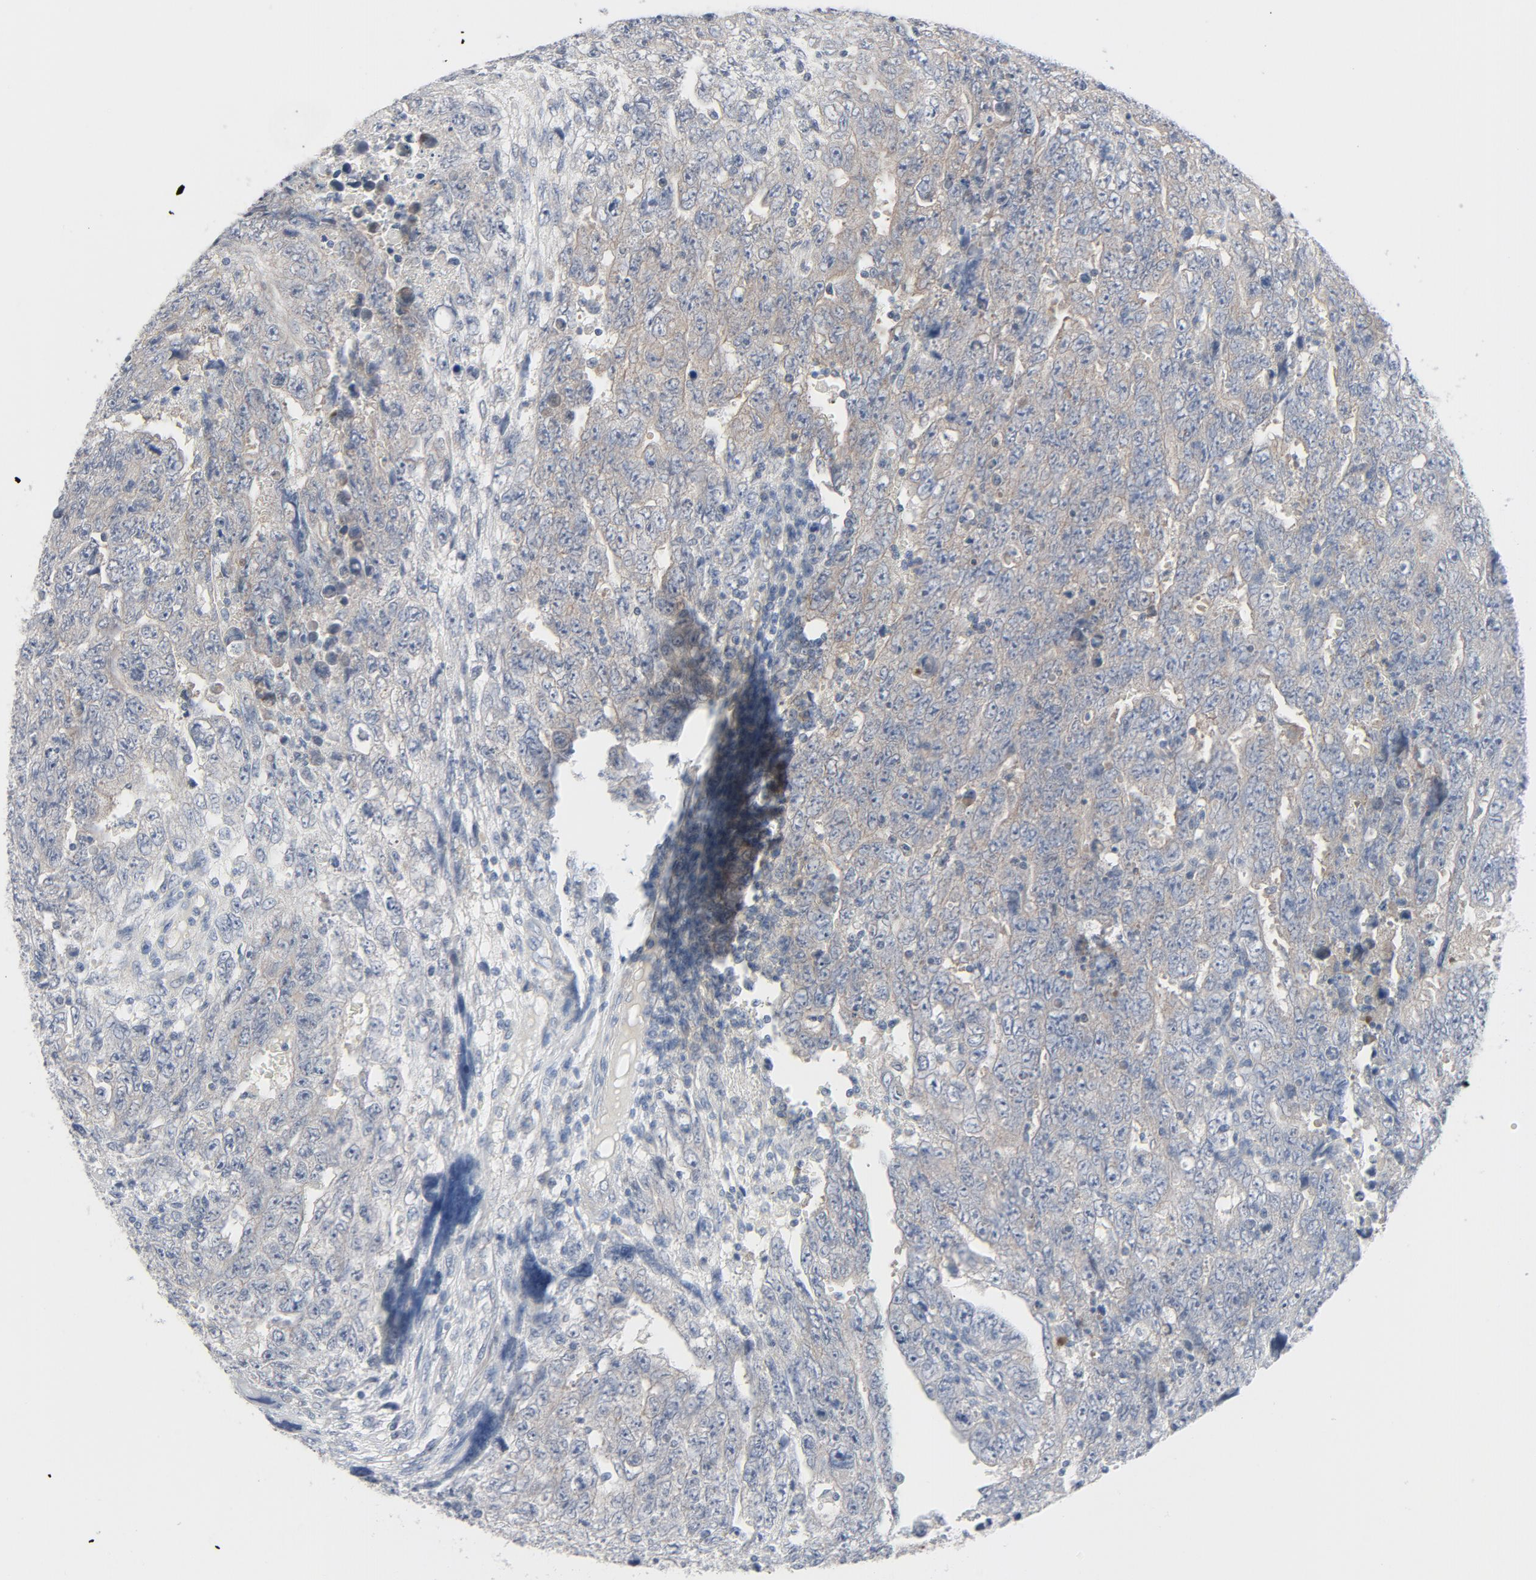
{"staining": {"intensity": "moderate", "quantity": ">75%", "location": "cytoplasmic/membranous"}, "tissue": "testis cancer", "cell_type": "Tumor cells", "image_type": "cancer", "snomed": [{"axis": "morphology", "description": "Carcinoma, Embryonal, NOS"}, {"axis": "topography", "description": "Testis"}], "caption": "Tumor cells show moderate cytoplasmic/membranous expression in approximately >75% of cells in embryonal carcinoma (testis).", "gene": "TSG101", "patient": {"sex": "male", "age": 28}}